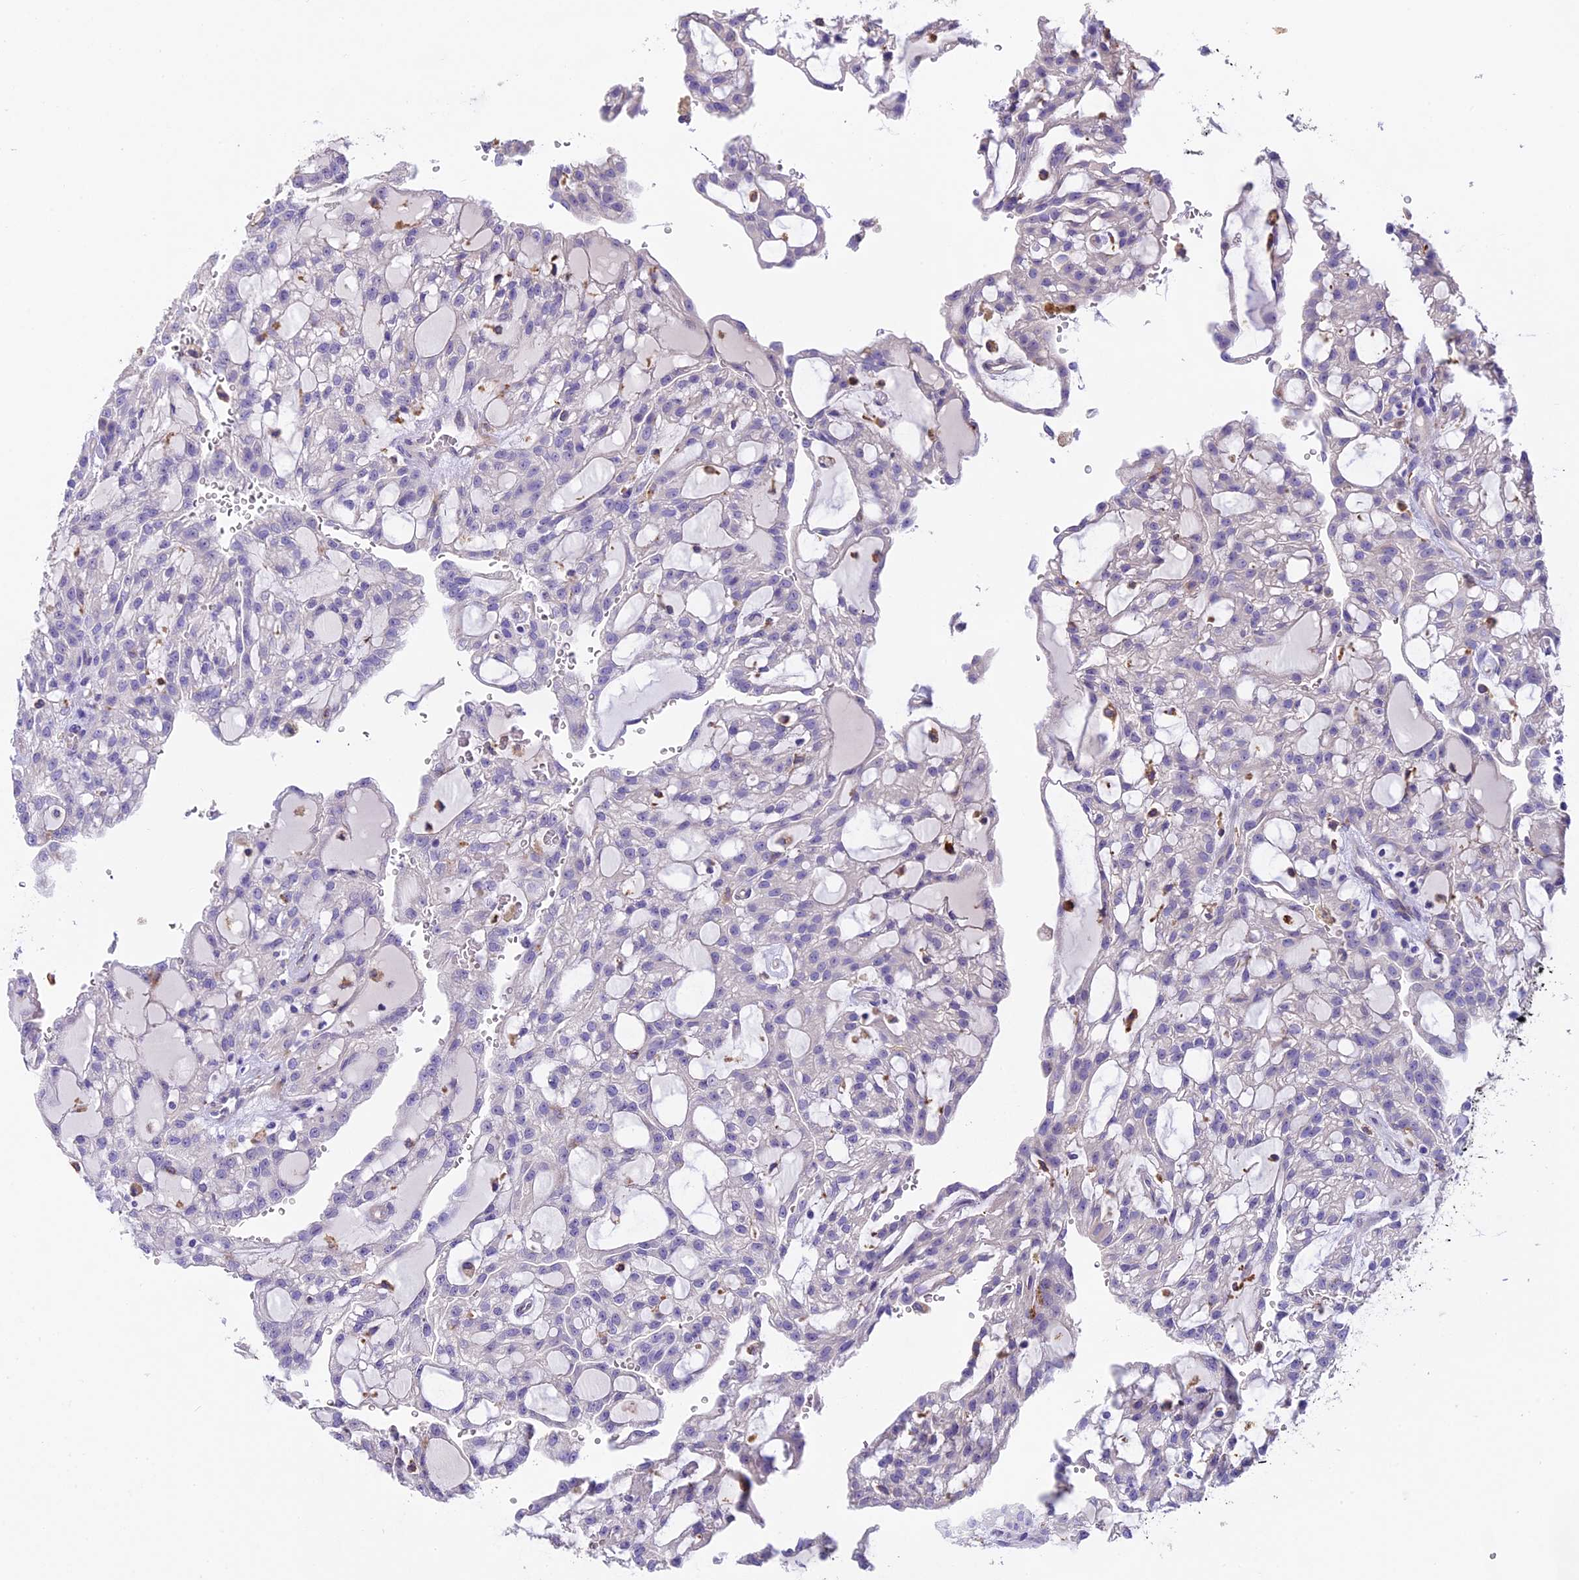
{"staining": {"intensity": "negative", "quantity": "none", "location": "none"}, "tissue": "renal cancer", "cell_type": "Tumor cells", "image_type": "cancer", "snomed": [{"axis": "morphology", "description": "Adenocarcinoma, NOS"}, {"axis": "topography", "description": "Kidney"}], "caption": "Immunohistochemistry micrograph of human renal cancer stained for a protein (brown), which reveals no staining in tumor cells.", "gene": "NOD2", "patient": {"sex": "male", "age": 63}}